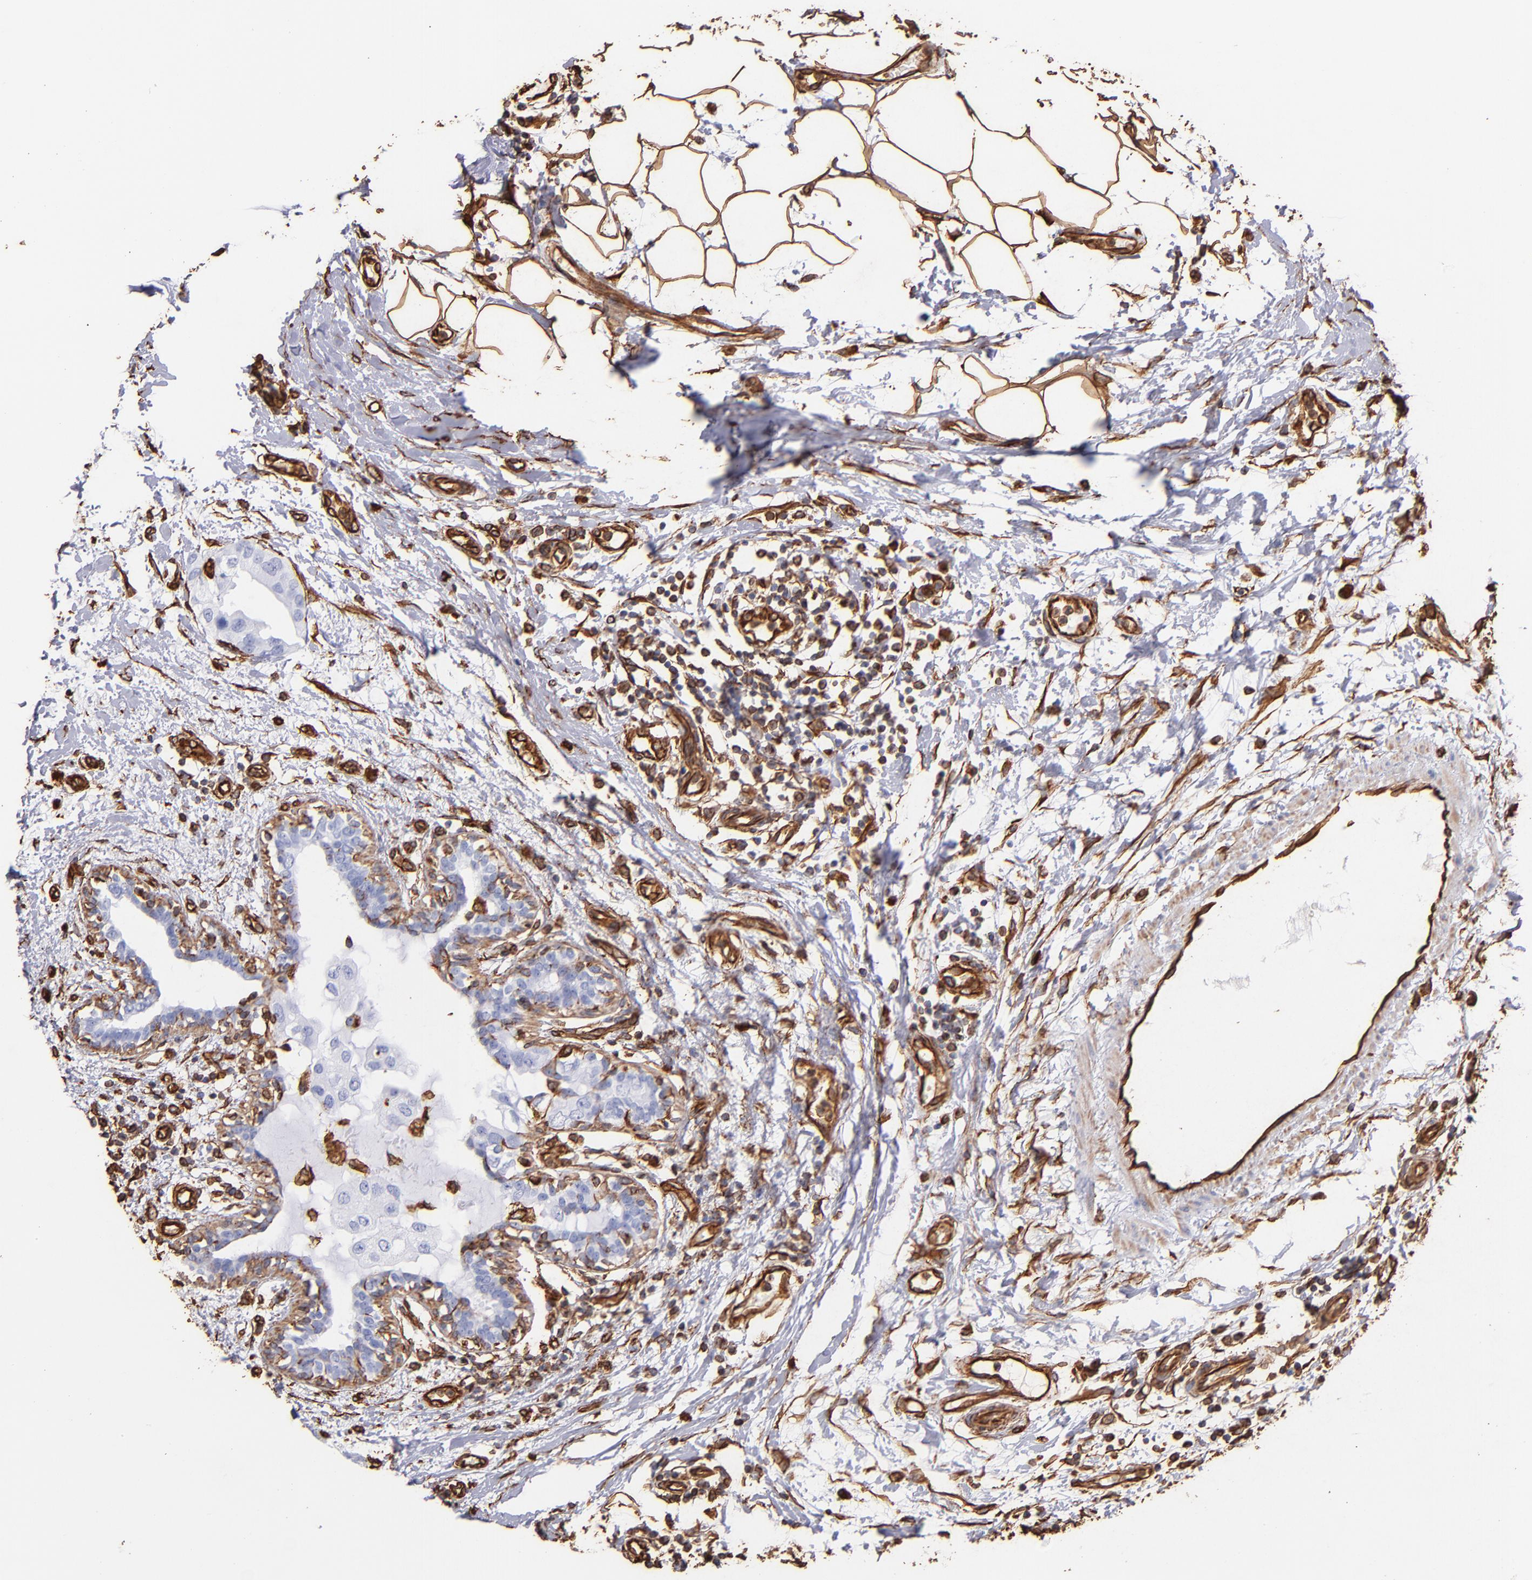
{"staining": {"intensity": "negative", "quantity": "none", "location": "none"}, "tissue": "breast cancer", "cell_type": "Tumor cells", "image_type": "cancer", "snomed": [{"axis": "morphology", "description": "Duct carcinoma"}, {"axis": "topography", "description": "Breast"}], "caption": "Immunohistochemical staining of human invasive ductal carcinoma (breast) exhibits no significant staining in tumor cells.", "gene": "VIM", "patient": {"sex": "female", "age": 40}}